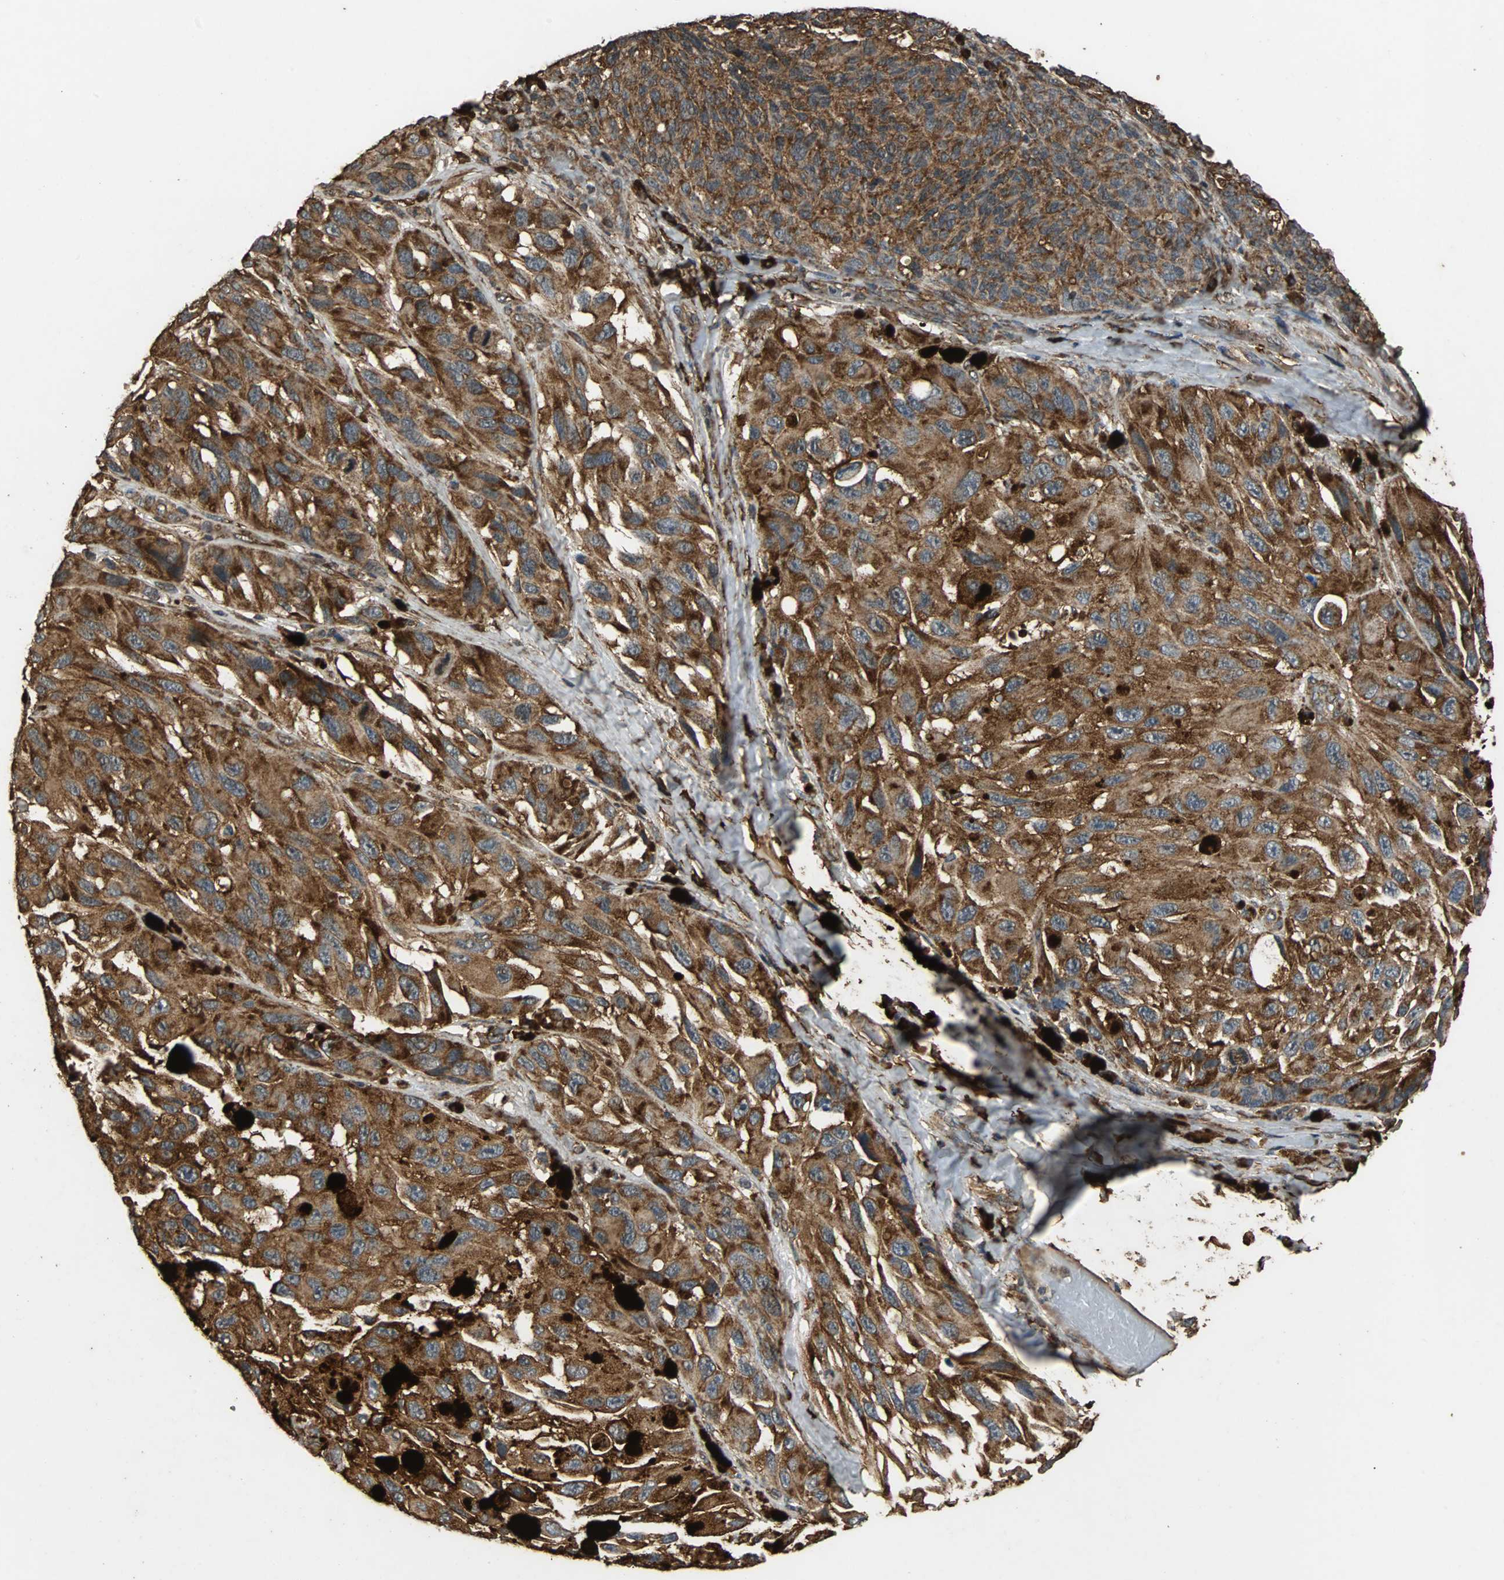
{"staining": {"intensity": "strong", "quantity": ">75%", "location": "cytoplasmic/membranous"}, "tissue": "melanoma", "cell_type": "Tumor cells", "image_type": "cancer", "snomed": [{"axis": "morphology", "description": "Malignant melanoma, NOS"}, {"axis": "topography", "description": "Skin"}], "caption": "Immunohistochemistry (IHC) (DAB) staining of human malignant melanoma displays strong cytoplasmic/membranous protein staining in about >75% of tumor cells.", "gene": "NAA10", "patient": {"sex": "female", "age": 73}}